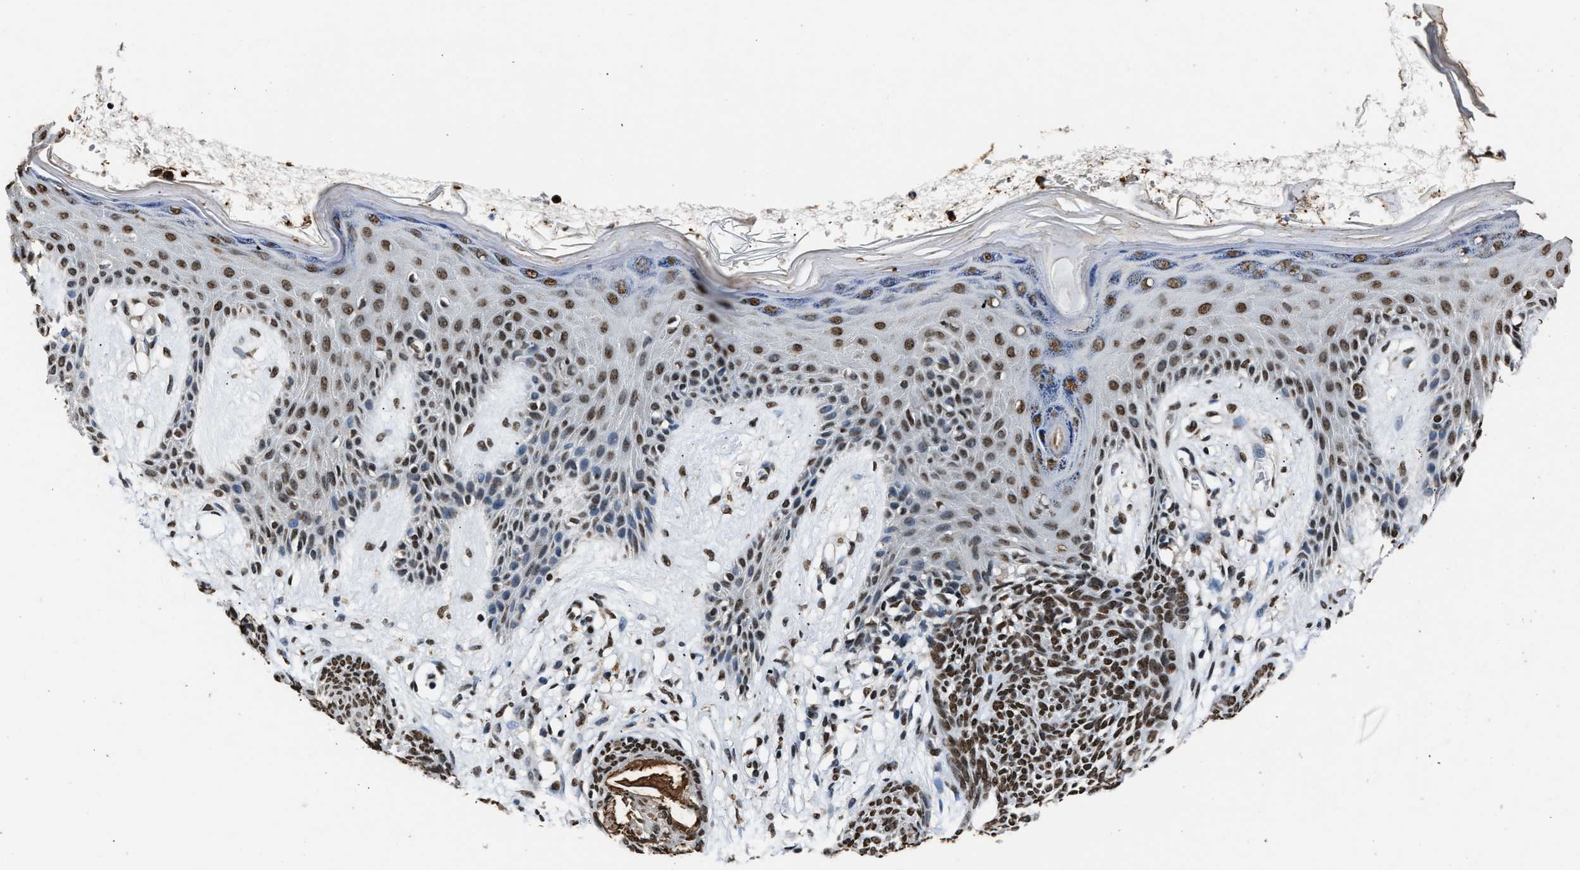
{"staining": {"intensity": "moderate", "quantity": ">75%", "location": "nuclear"}, "tissue": "skin cancer", "cell_type": "Tumor cells", "image_type": "cancer", "snomed": [{"axis": "morphology", "description": "Basal cell carcinoma"}, {"axis": "topography", "description": "Skin"}], "caption": "The immunohistochemical stain highlights moderate nuclear positivity in tumor cells of skin basal cell carcinoma tissue. (brown staining indicates protein expression, while blue staining denotes nuclei).", "gene": "SAFB", "patient": {"sex": "female", "age": 59}}